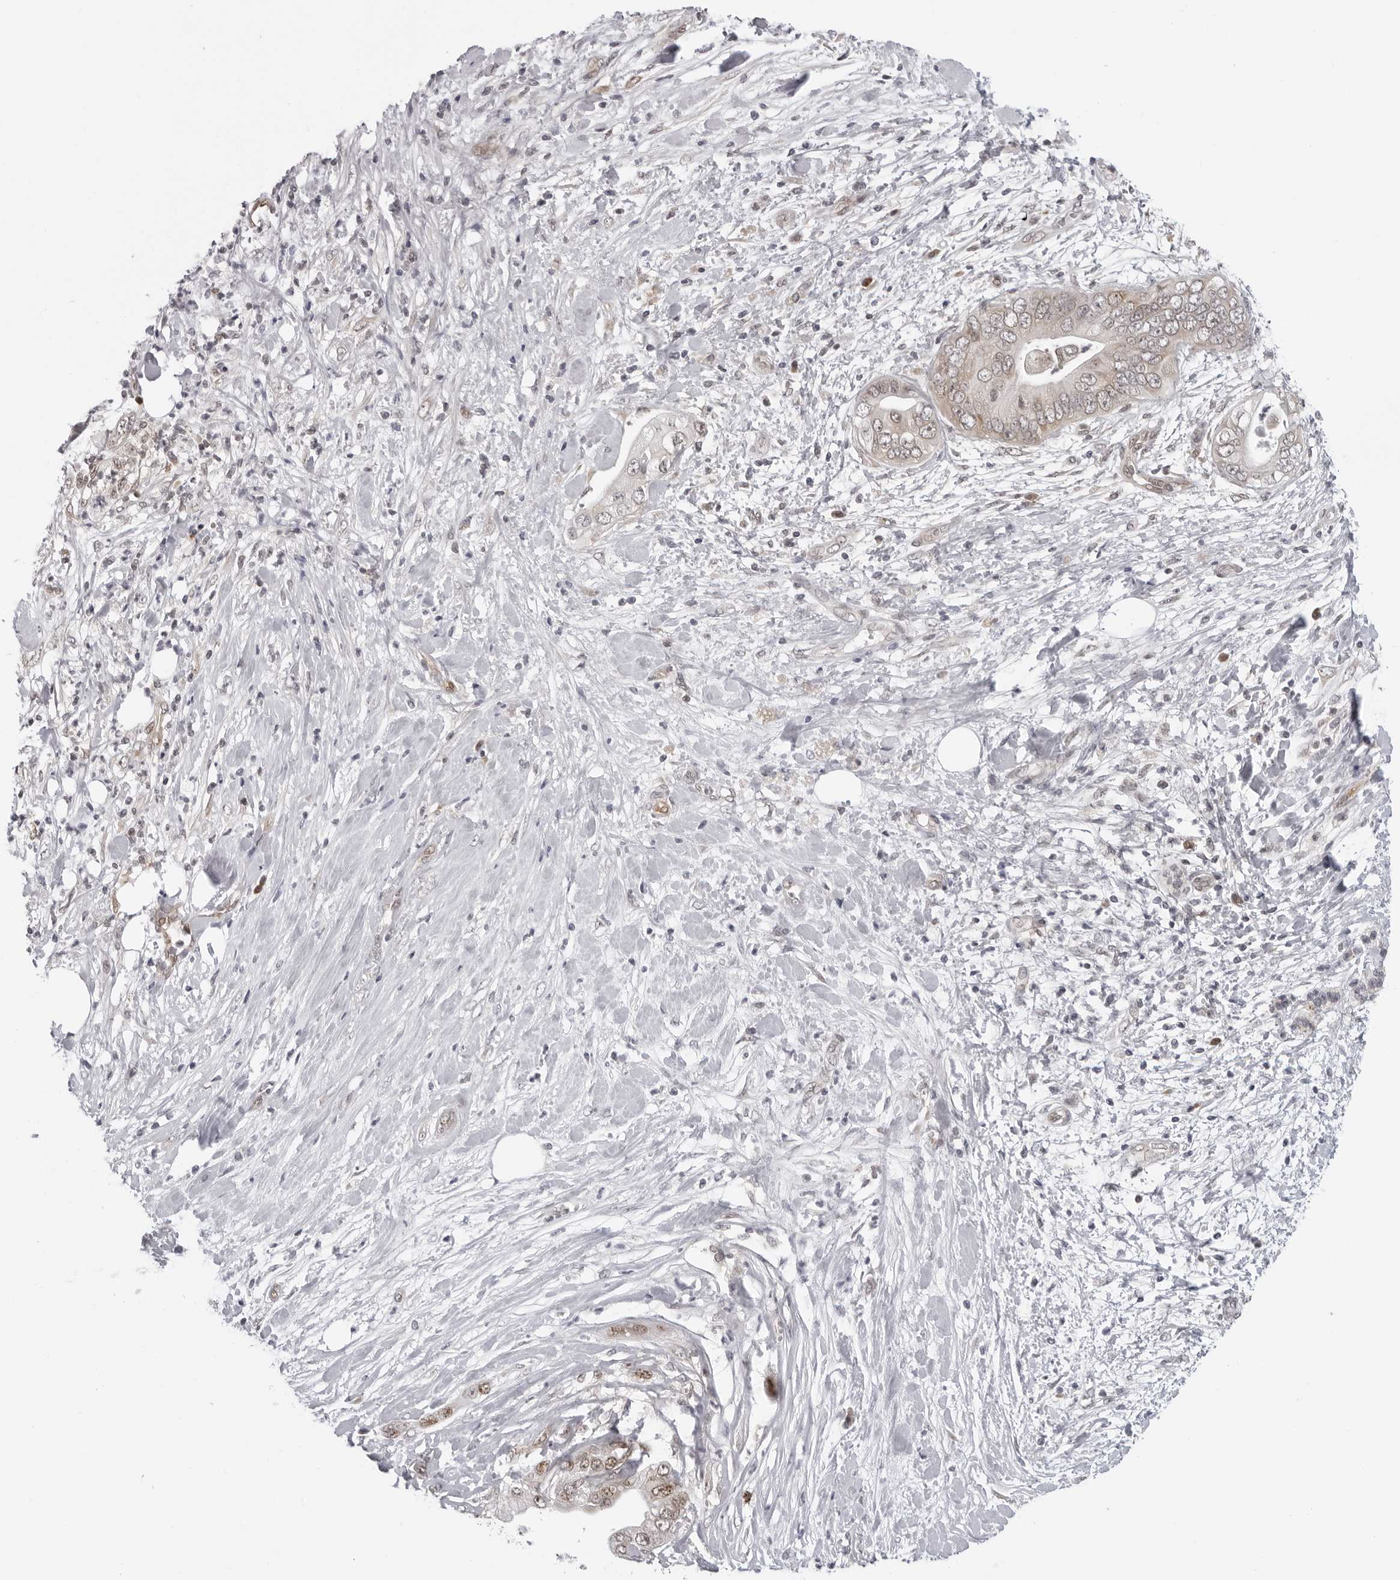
{"staining": {"intensity": "negative", "quantity": "none", "location": "none"}, "tissue": "pancreatic cancer", "cell_type": "Tumor cells", "image_type": "cancer", "snomed": [{"axis": "morphology", "description": "Adenocarcinoma, NOS"}, {"axis": "topography", "description": "Pancreas"}], "caption": "Immunohistochemical staining of pancreatic adenocarcinoma reveals no significant expression in tumor cells.", "gene": "CASP7", "patient": {"sex": "female", "age": 78}}